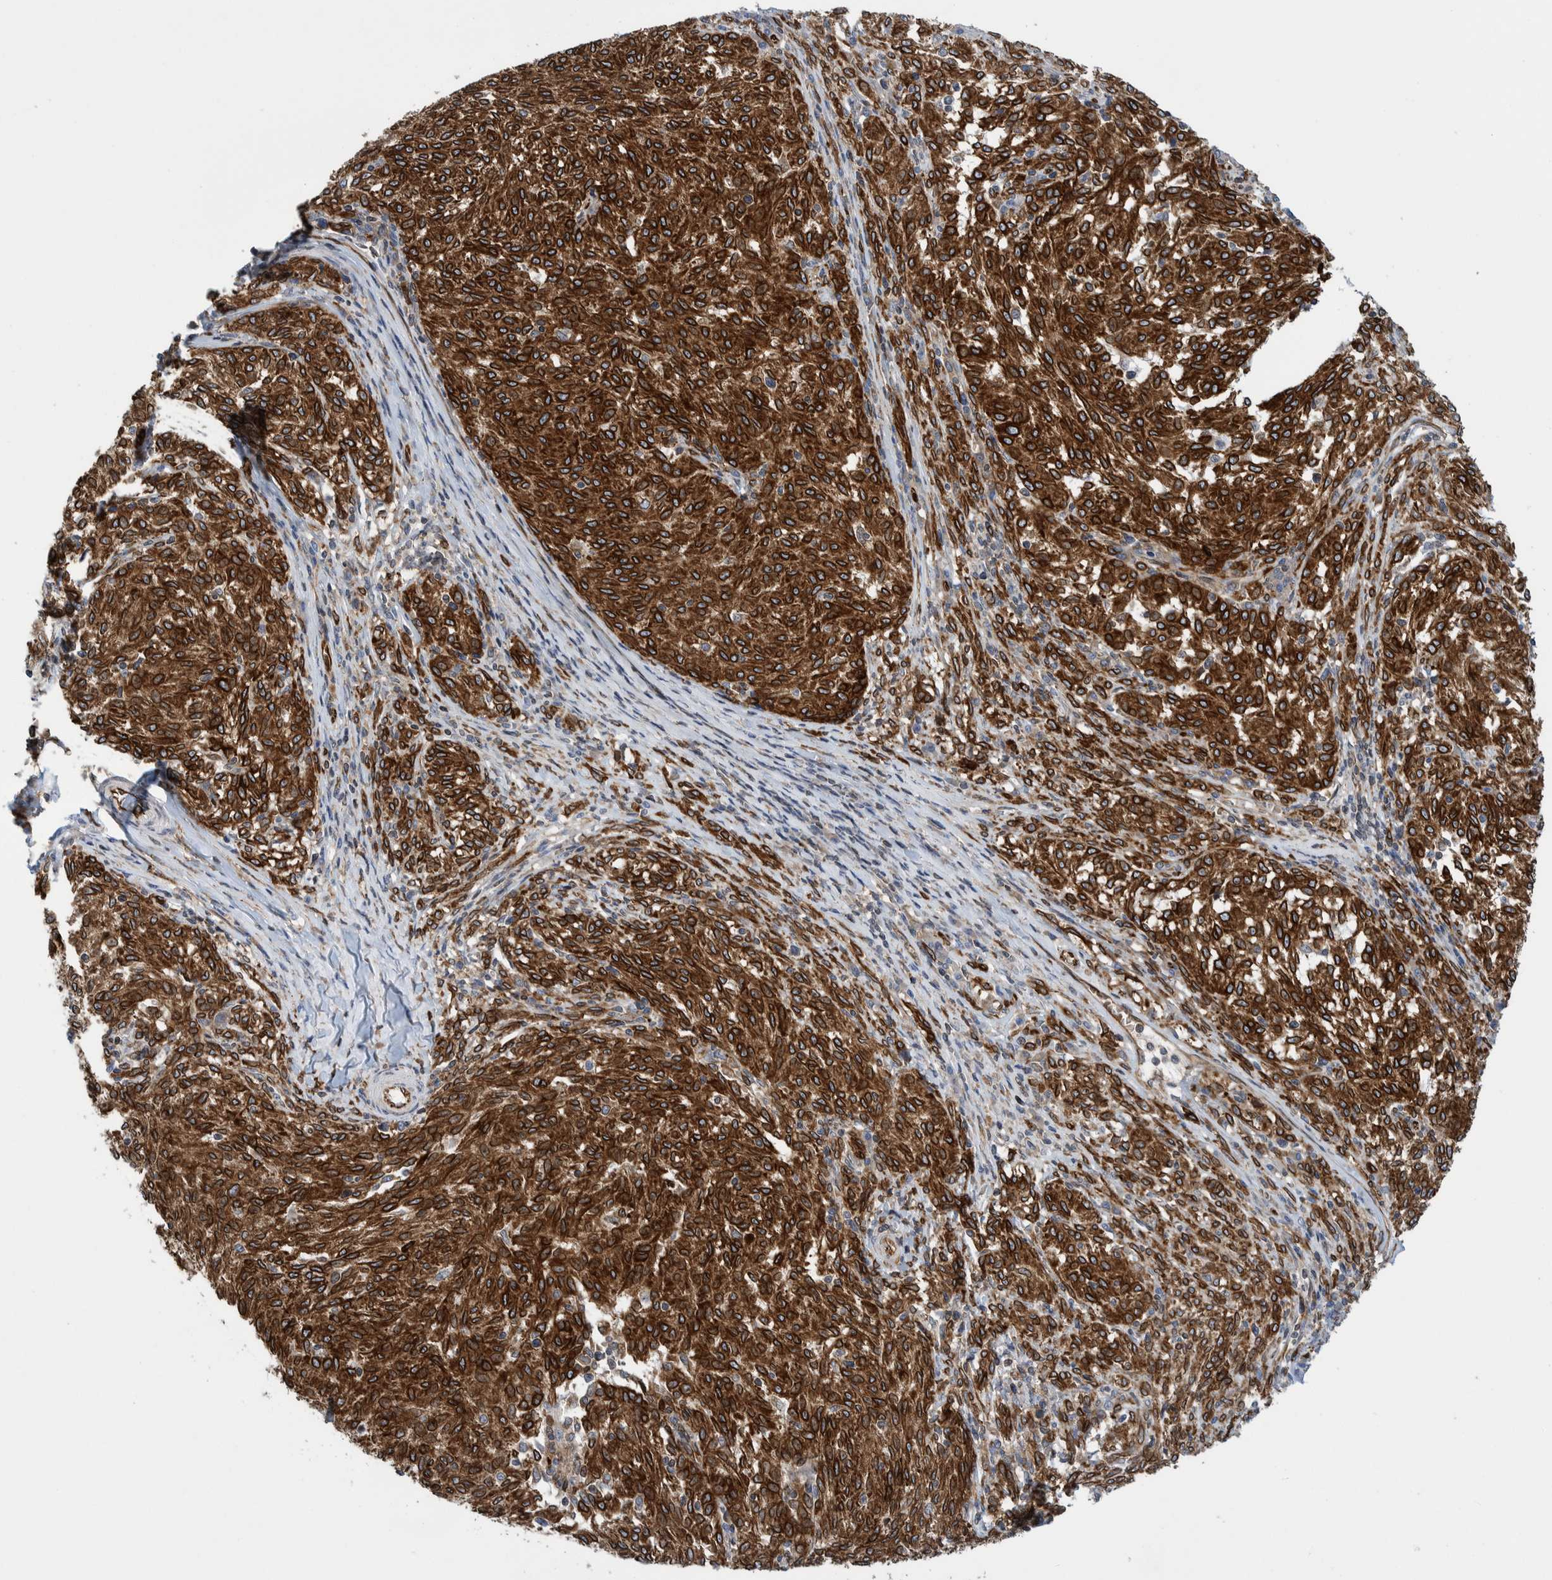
{"staining": {"intensity": "strong", "quantity": ">75%", "location": "cytoplasmic/membranous"}, "tissue": "melanoma", "cell_type": "Tumor cells", "image_type": "cancer", "snomed": [{"axis": "morphology", "description": "Malignant melanoma, NOS"}, {"axis": "topography", "description": "Skin"}], "caption": "Approximately >75% of tumor cells in melanoma show strong cytoplasmic/membranous protein staining as visualized by brown immunohistochemical staining.", "gene": "THEM6", "patient": {"sex": "female", "age": 72}}